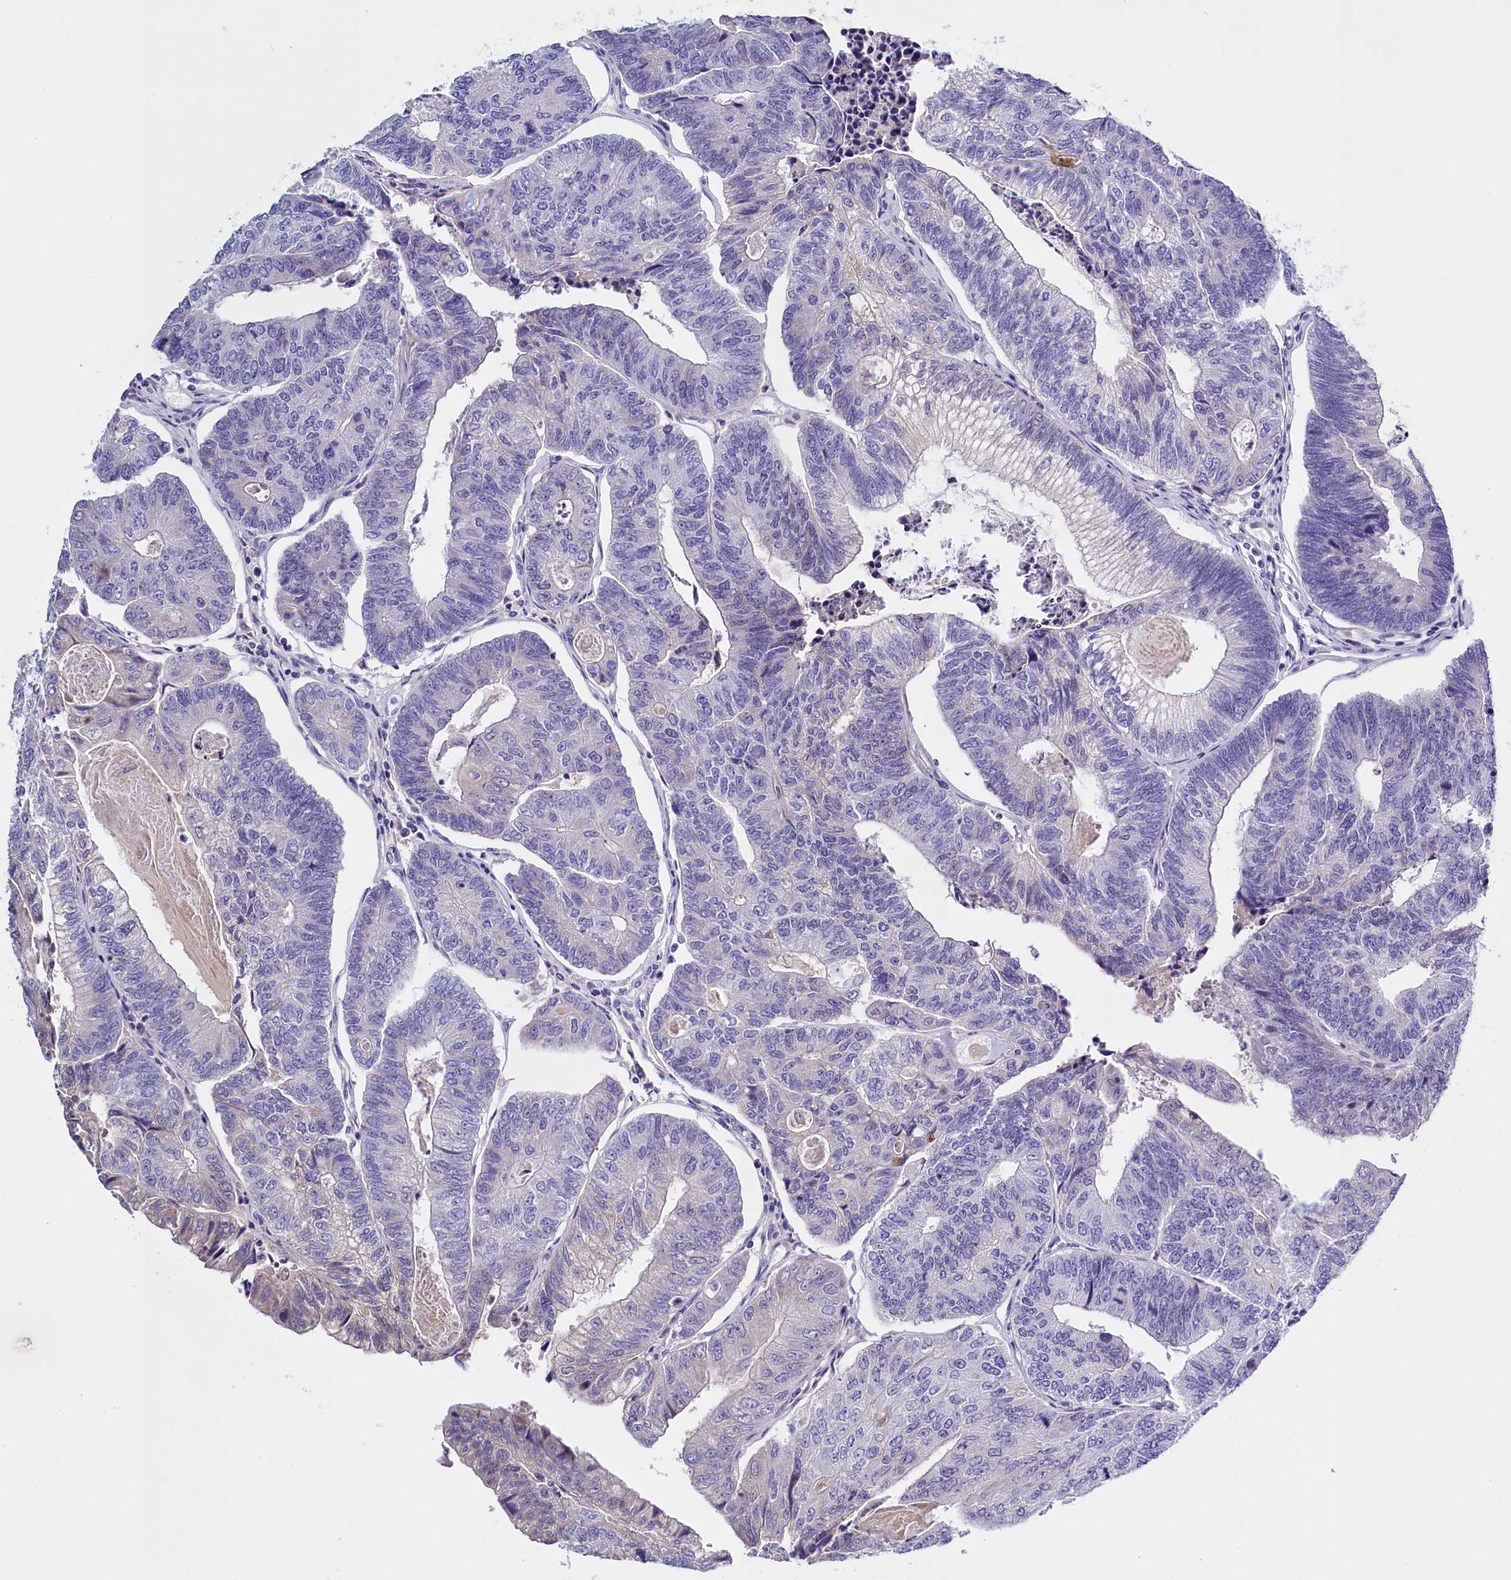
{"staining": {"intensity": "negative", "quantity": "none", "location": "none"}, "tissue": "colorectal cancer", "cell_type": "Tumor cells", "image_type": "cancer", "snomed": [{"axis": "morphology", "description": "Adenocarcinoma, NOS"}, {"axis": "topography", "description": "Colon"}], "caption": "This is an immunohistochemistry (IHC) micrograph of human adenocarcinoma (colorectal). There is no expression in tumor cells.", "gene": "RTTN", "patient": {"sex": "female", "age": 67}}